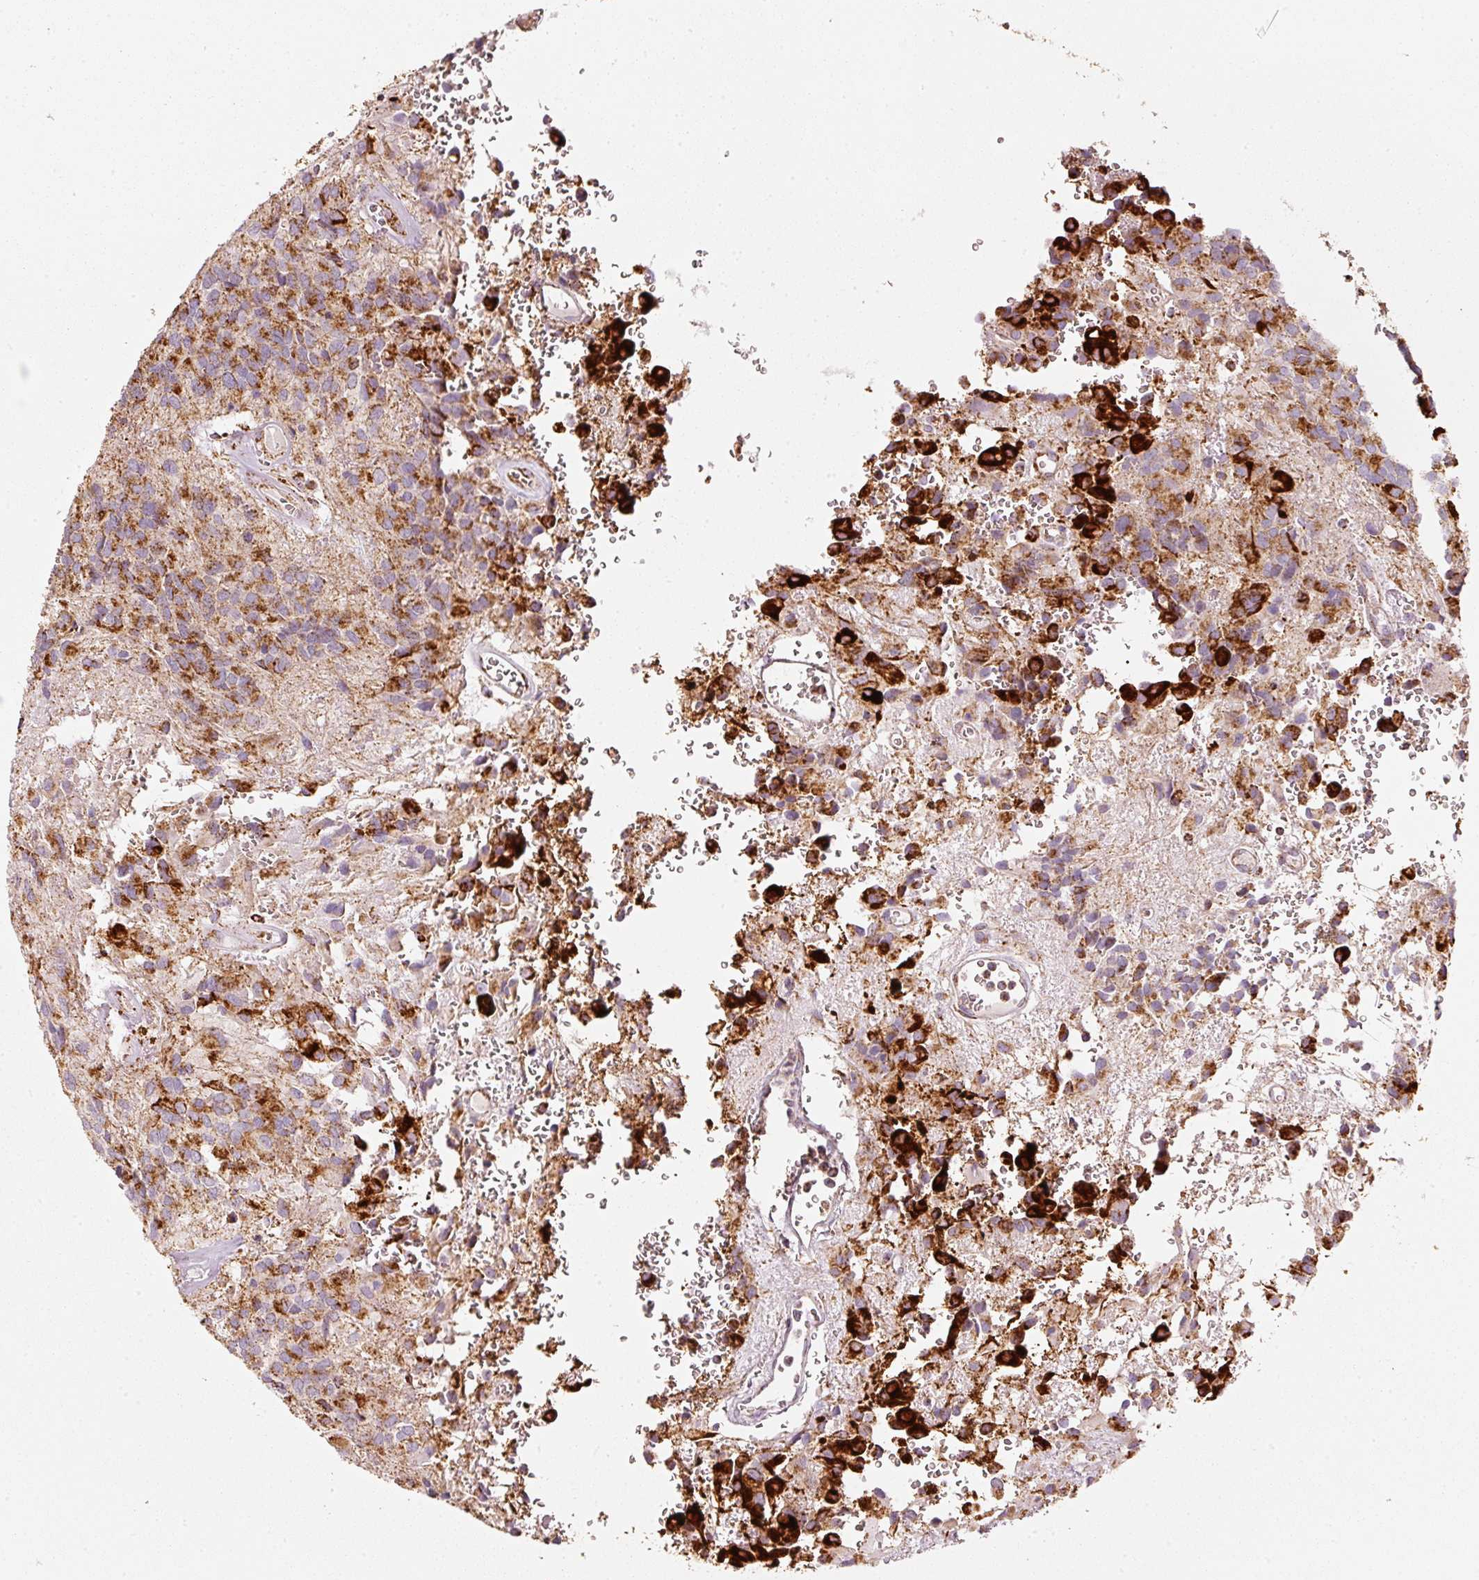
{"staining": {"intensity": "strong", "quantity": ">75%", "location": "cytoplasmic/membranous"}, "tissue": "glioma", "cell_type": "Tumor cells", "image_type": "cancer", "snomed": [{"axis": "morphology", "description": "Glioma, malignant, Low grade"}, {"axis": "topography", "description": "Brain"}], "caption": "Immunohistochemical staining of human malignant glioma (low-grade) displays strong cytoplasmic/membranous protein positivity in about >75% of tumor cells.", "gene": "UQCRC1", "patient": {"sex": "male", "age": 56}}